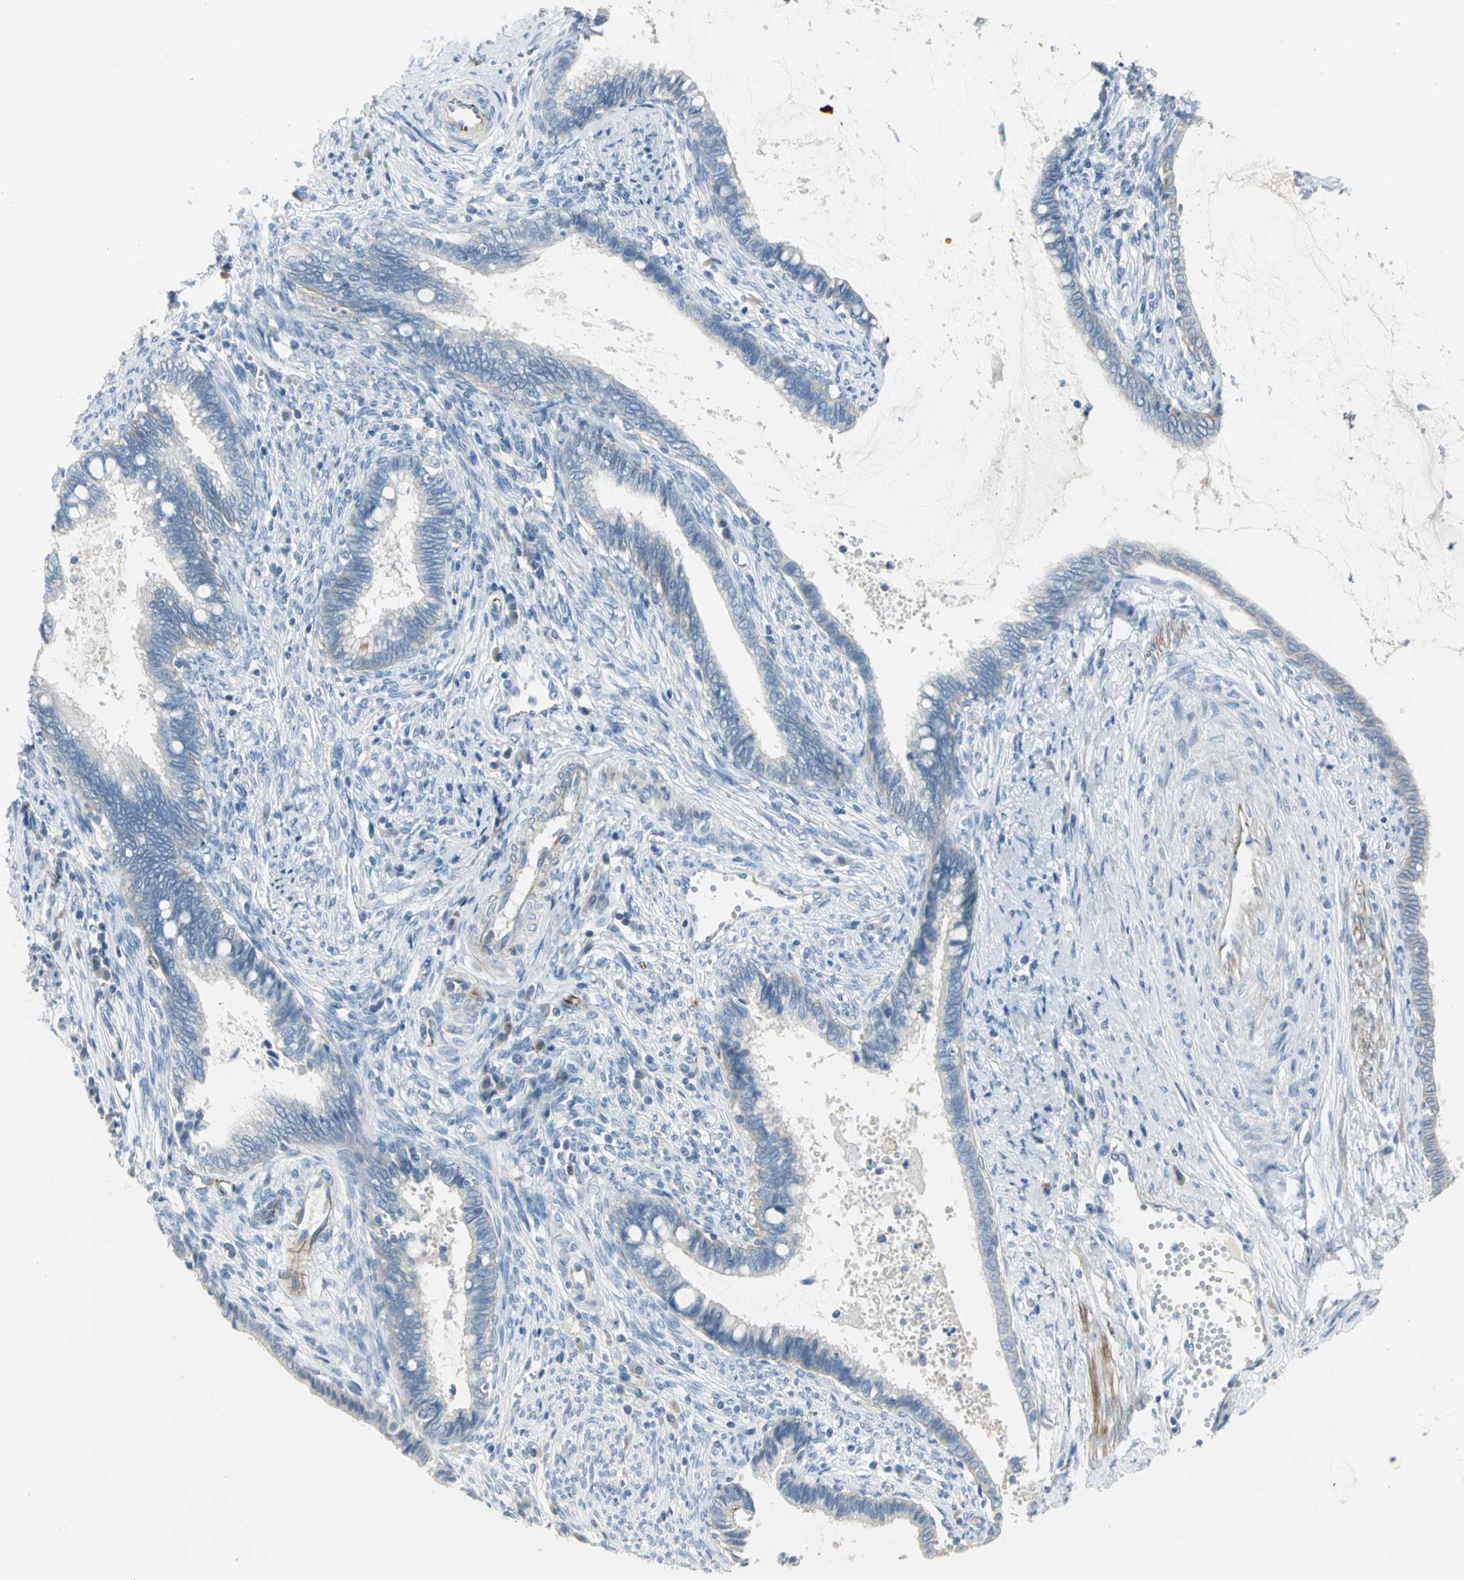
{"staining": {"intensity": "weak", "quantity": "<25%", "location": "cytoplasmic/membranous"}, "tissue": "cervical cancer", "cell_type": "Tumor cells", "image_type": "cancer", "snomed": [{"axis": "morphology", "description": "Adenocarcinoma, NOS"}, {"axis": "topography", "description": "Cervix"}], "caption": "Immunohistochemistry (IHC) photomicrograph of neoplastic tissue: human cervical adenocarcinoma stained with DAB reveals no significant protein positivity in tumor cells. The staining was performed using DAB (3,3'-diaminobenzidine) to visualize the protein expression in brown, while the nuclei were stained in blue with hematoxylin (Magnification: 20x).", "gene": "ALOX15", "patient": {"sex": "female", "age": 44}}